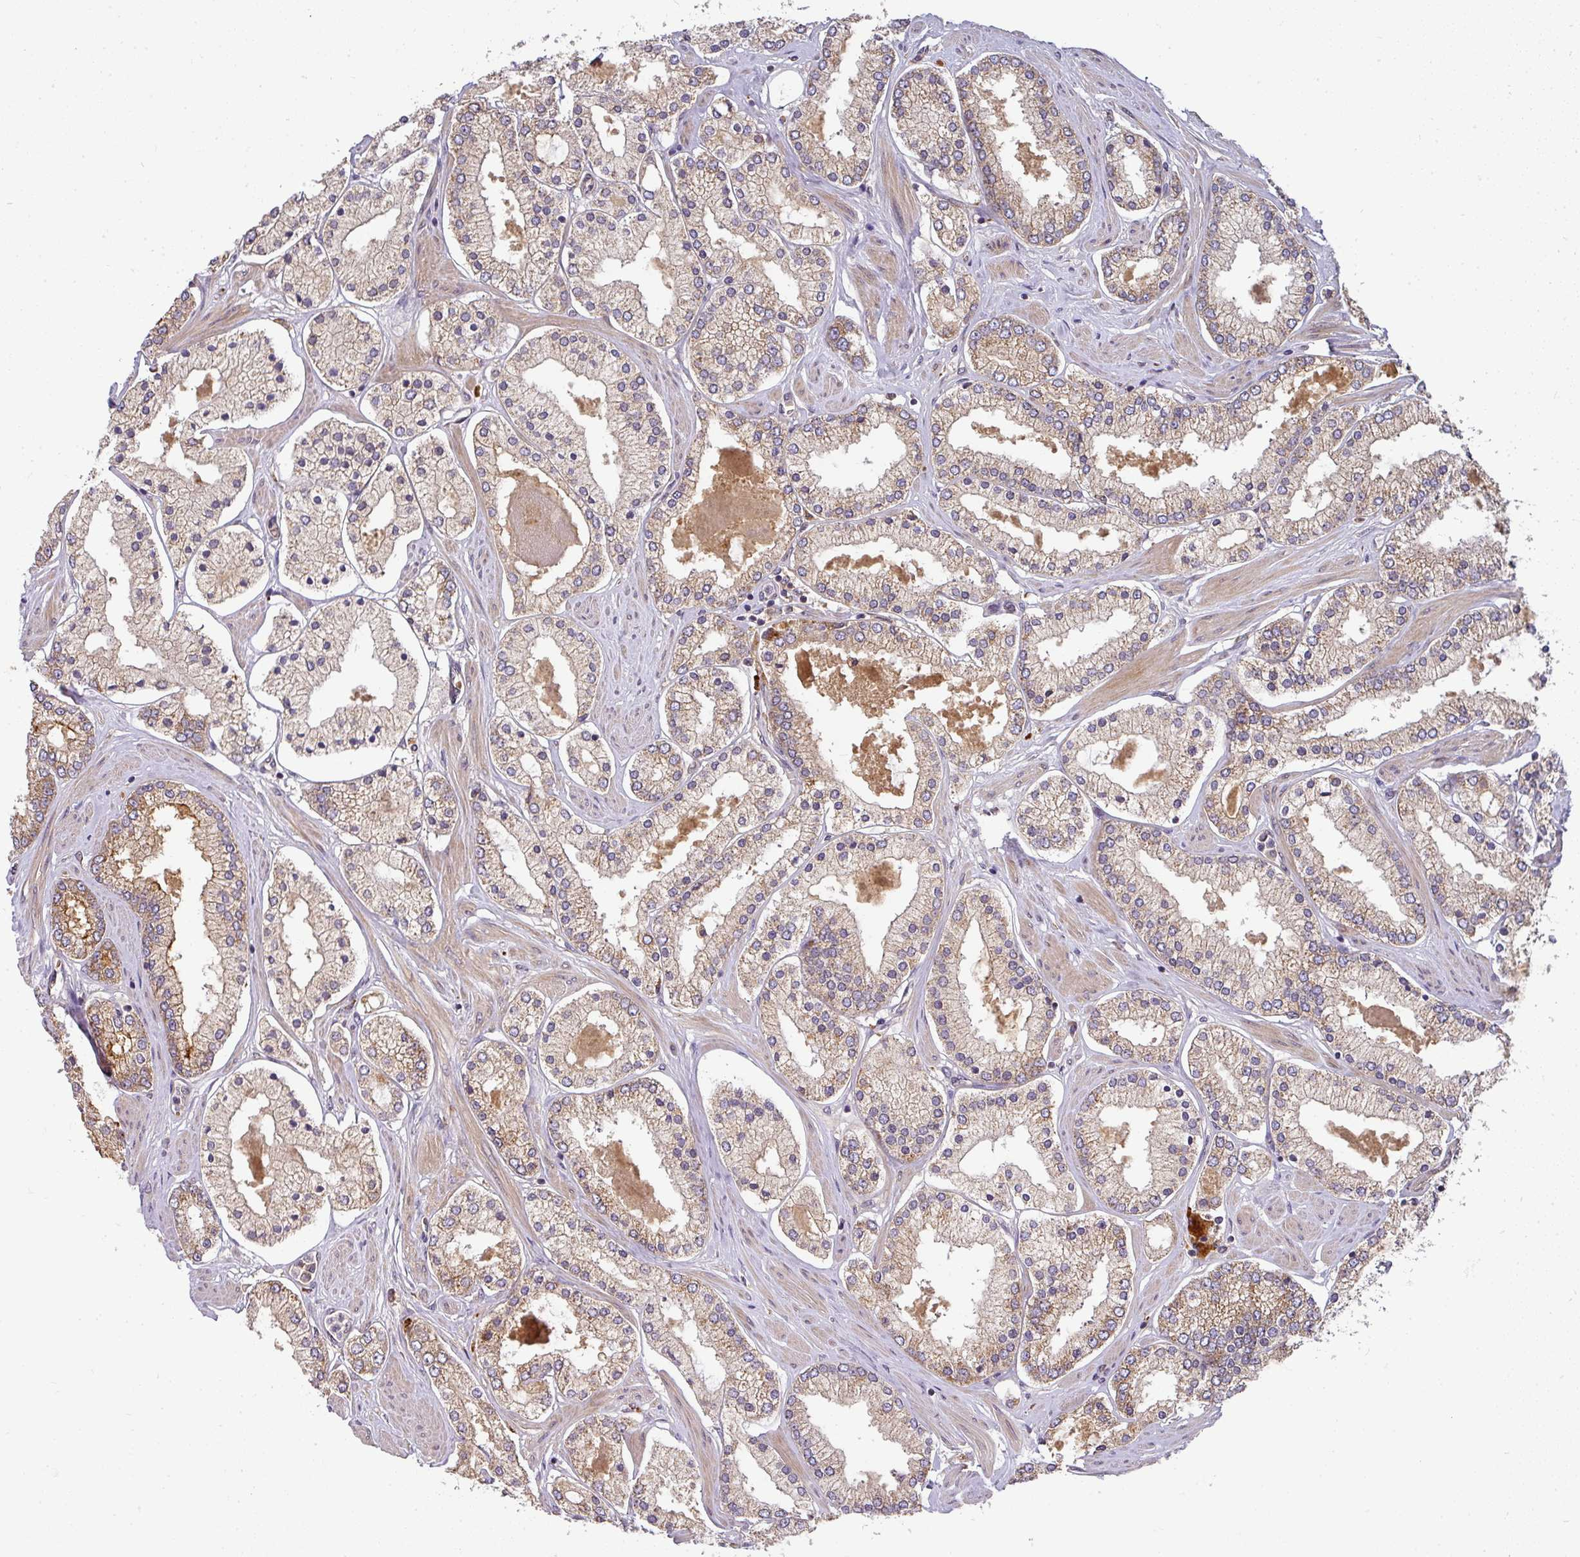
{"staining": {"intensity": "moderate", "quantity": "25%-75%", "location": "cytoplasmic/membranous"}, "tissue": "prostate cancer", "cell_type": "Tumor cells", "image_type": "cancer", "snomed": [{"axis": "morphology", "description": "Adenocarcinoma, Low grade"}, {"axis": "topography", "description": "Prostate"}], "caption": "Protein staining reveals moderate cytoplasmic/membranous expression in approximately 25%-75% of tumor cells in prostate cancer. (DAB IHC with brightfield microscopy, high magnification).", "gene": "MALSU1", "patient": {"sex": "male", "age": 42}}